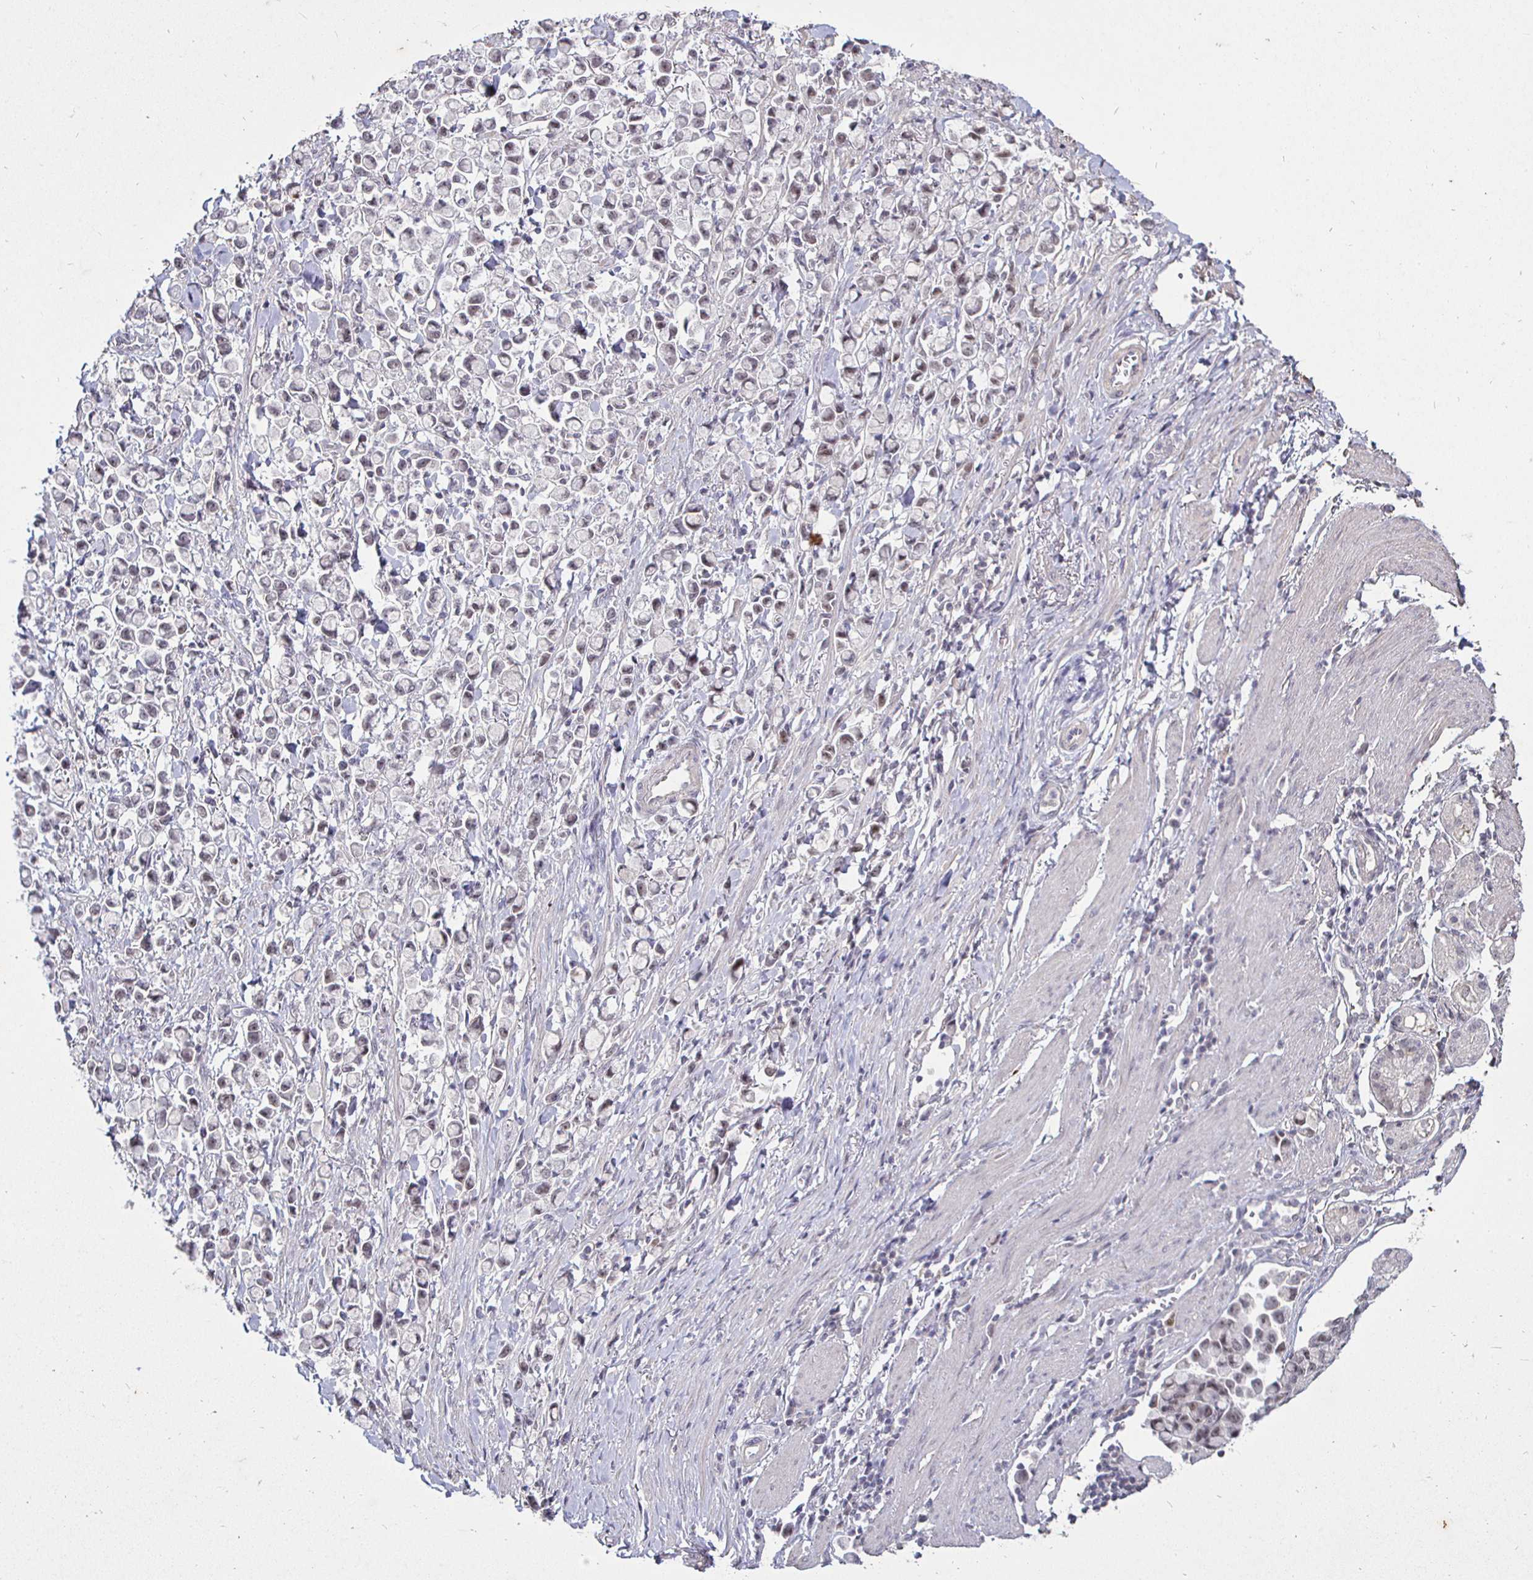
{"staining": {"intensity": "weak", "quantity": "25%-75%", "location": "nuclear"}, "tissue": "stomach cancer", "cell_type": "Tumor cells", "image_type": "cancer", "snomed": [{"axis": "morphology", "description": "Adenocarcinoma, NOS"}, {"axis": "topography", "description": "Stomach"}], "caption": "Protein staining by immunohistochemistry reveals weak nuclear positivity in approximately 25%-75% of tumor cells in stomach cancer (adenocarcinoma).", "gene": "MLH1", "patient": {"sex": "female", "age": 81}}